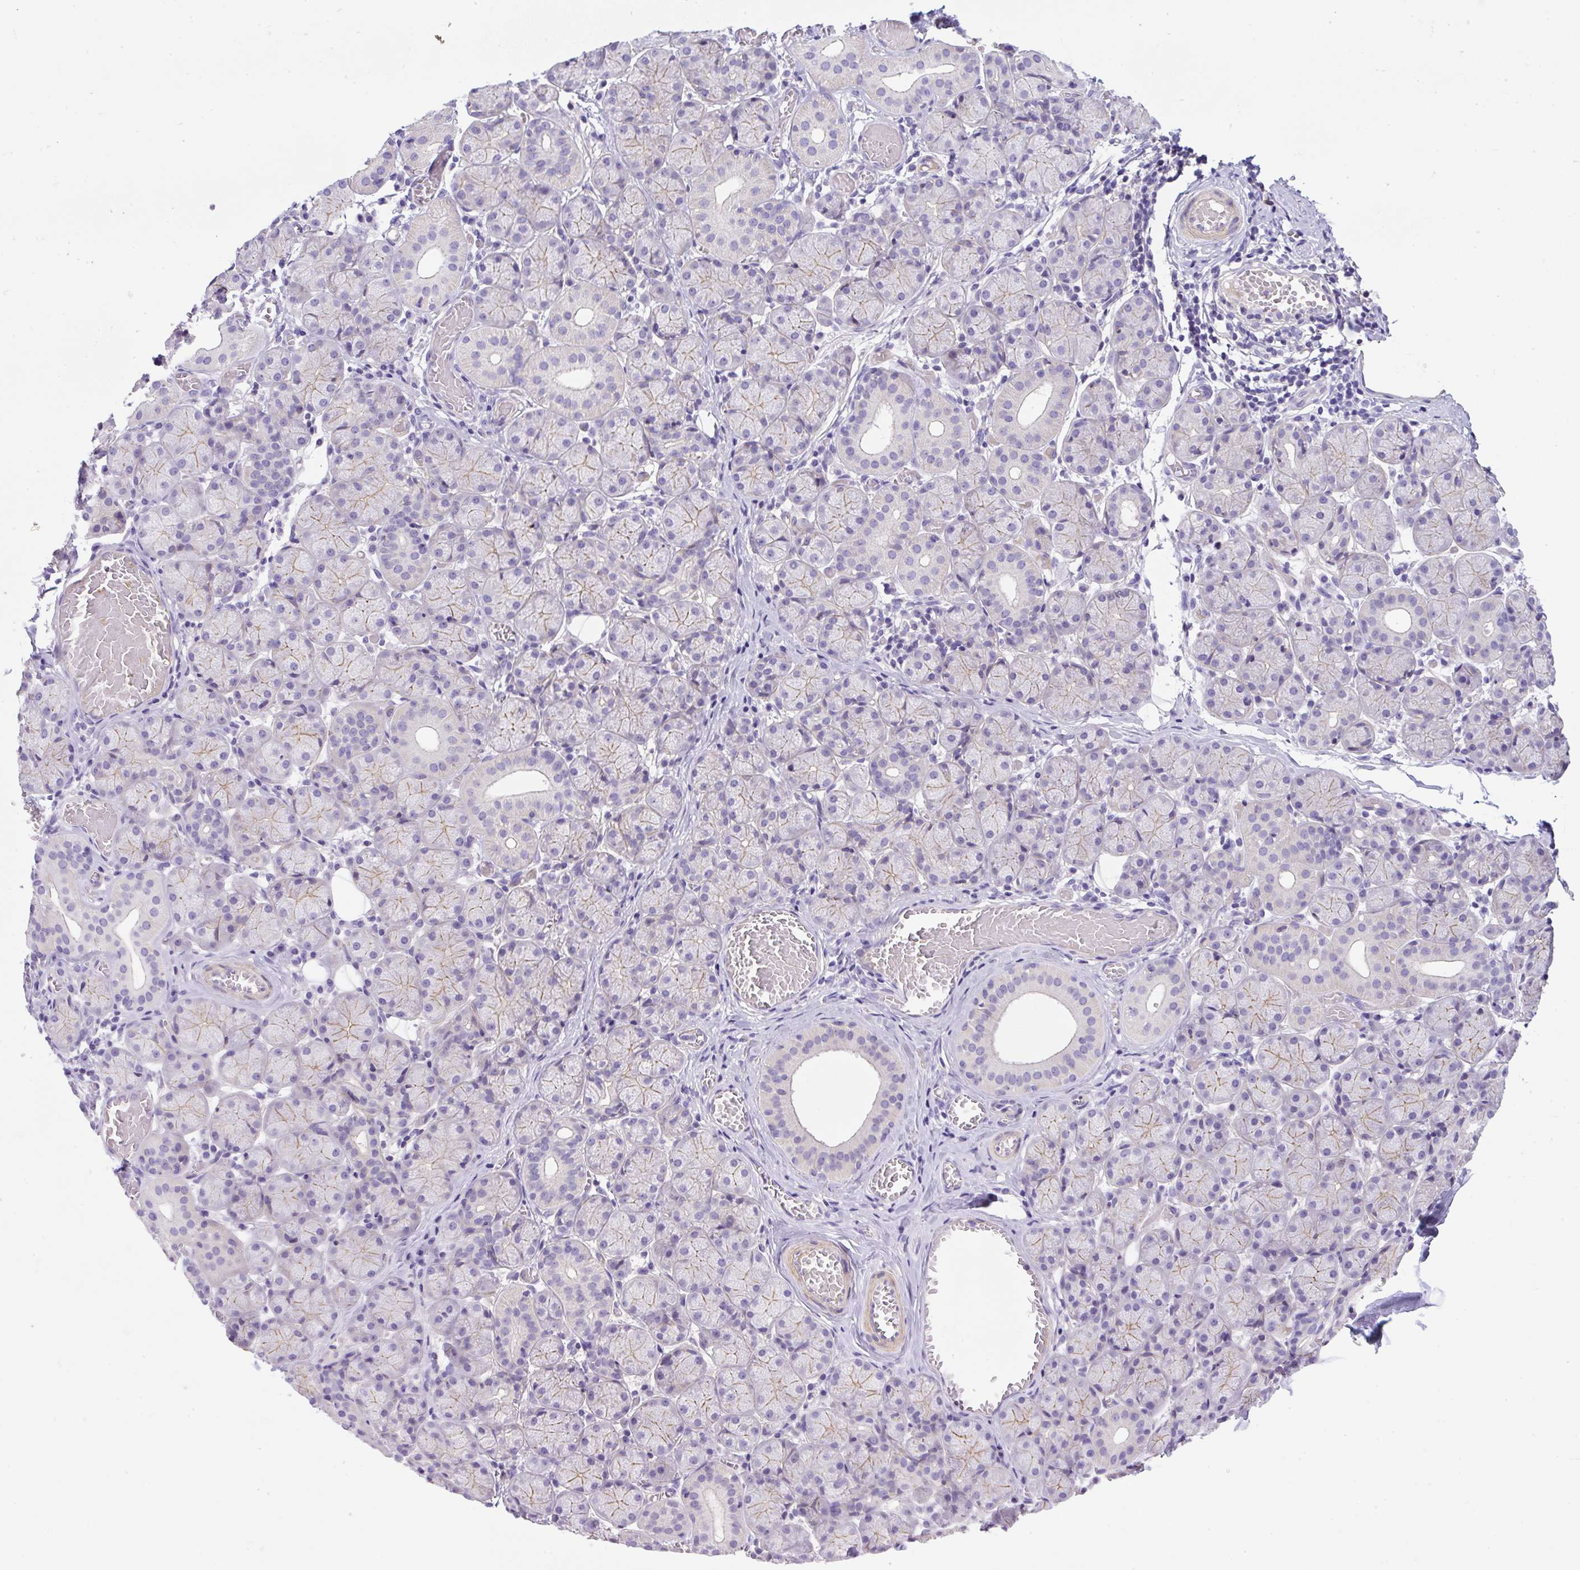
{"staining": {"intensity": "weak", "quantity": "25%-75%", "location": "cytoplasmic/membranous"}, "tissue": "salivary gland", "cell_type": "Glandular cells", "image_type": "normal", "snomed": [{"axis": "morphology", "description": "Normal tissue, NOS"}, {"axis": "topography", "description": "Salivary gland"}], "caption": "Glandular cells show weak cytoplasmic/membranous expression in approximately 25%-75% of cells in benign salivary gland. The protein of interest is stained brown, and the nuclei are stained in blue (DAB IHC with brightfield microscopy, high magnification).", "gene": "NPTN", "patient": {"sex": "female", "age": 24}}